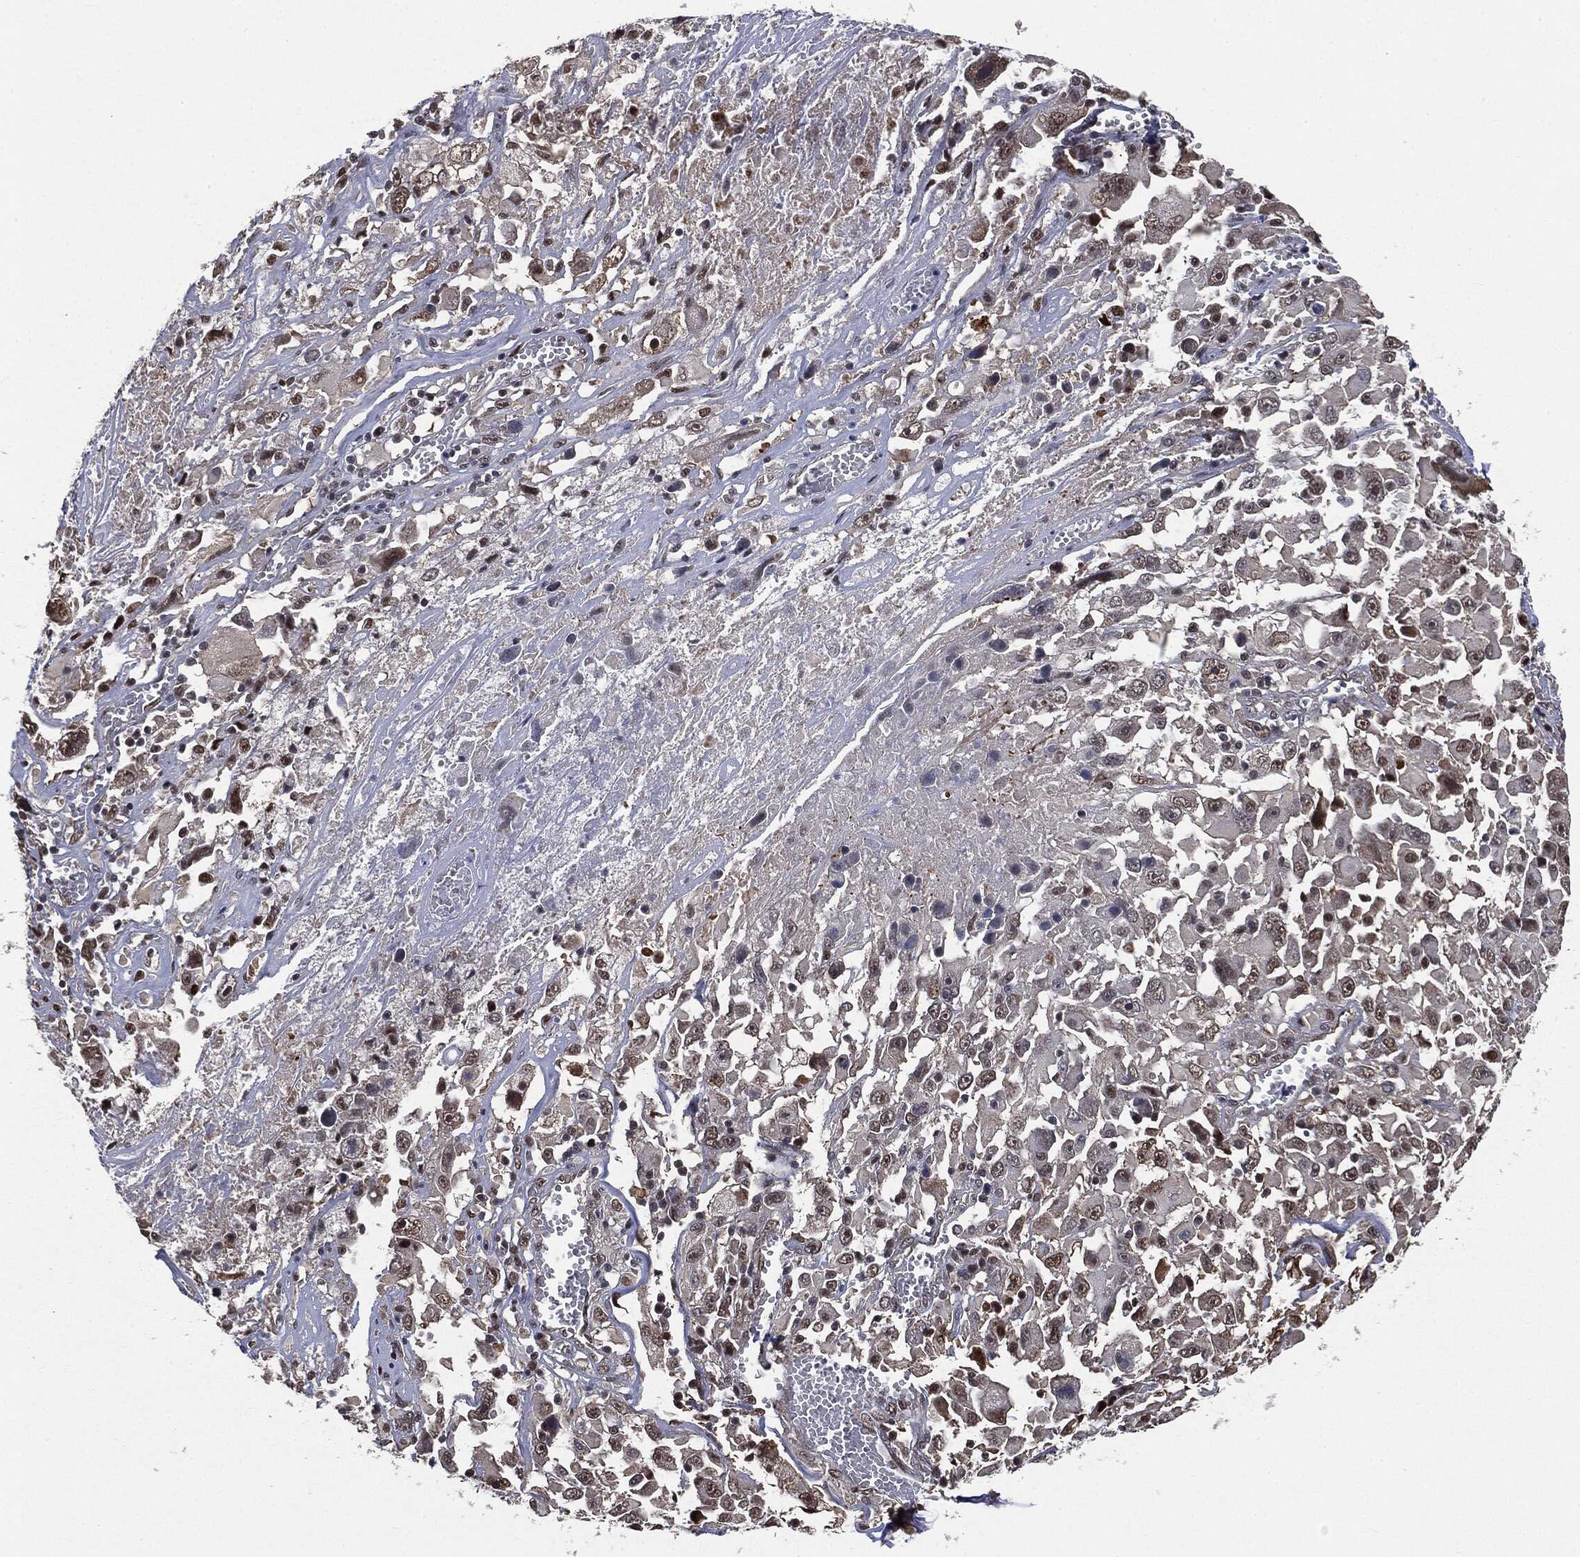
{"staining": {"intensity": "weak", "quantity": "<25%", "location": "nuclear"}, "tissue": "melanoma", "cell_type": "Tumor cells", "image_type": "cancer", "snomed": [{"axis": "morphology", "description": "Malignant melanoma, Metastatic site"}, {"axis": "topography", "description": "Soft tissue"}], "caption": "Histopathology image shows no significant protein staining in tumor cells of malignant melanoma (metastatic site).", "gene": "SHLD2", "patient": {"sex": "male", "age": 50}}